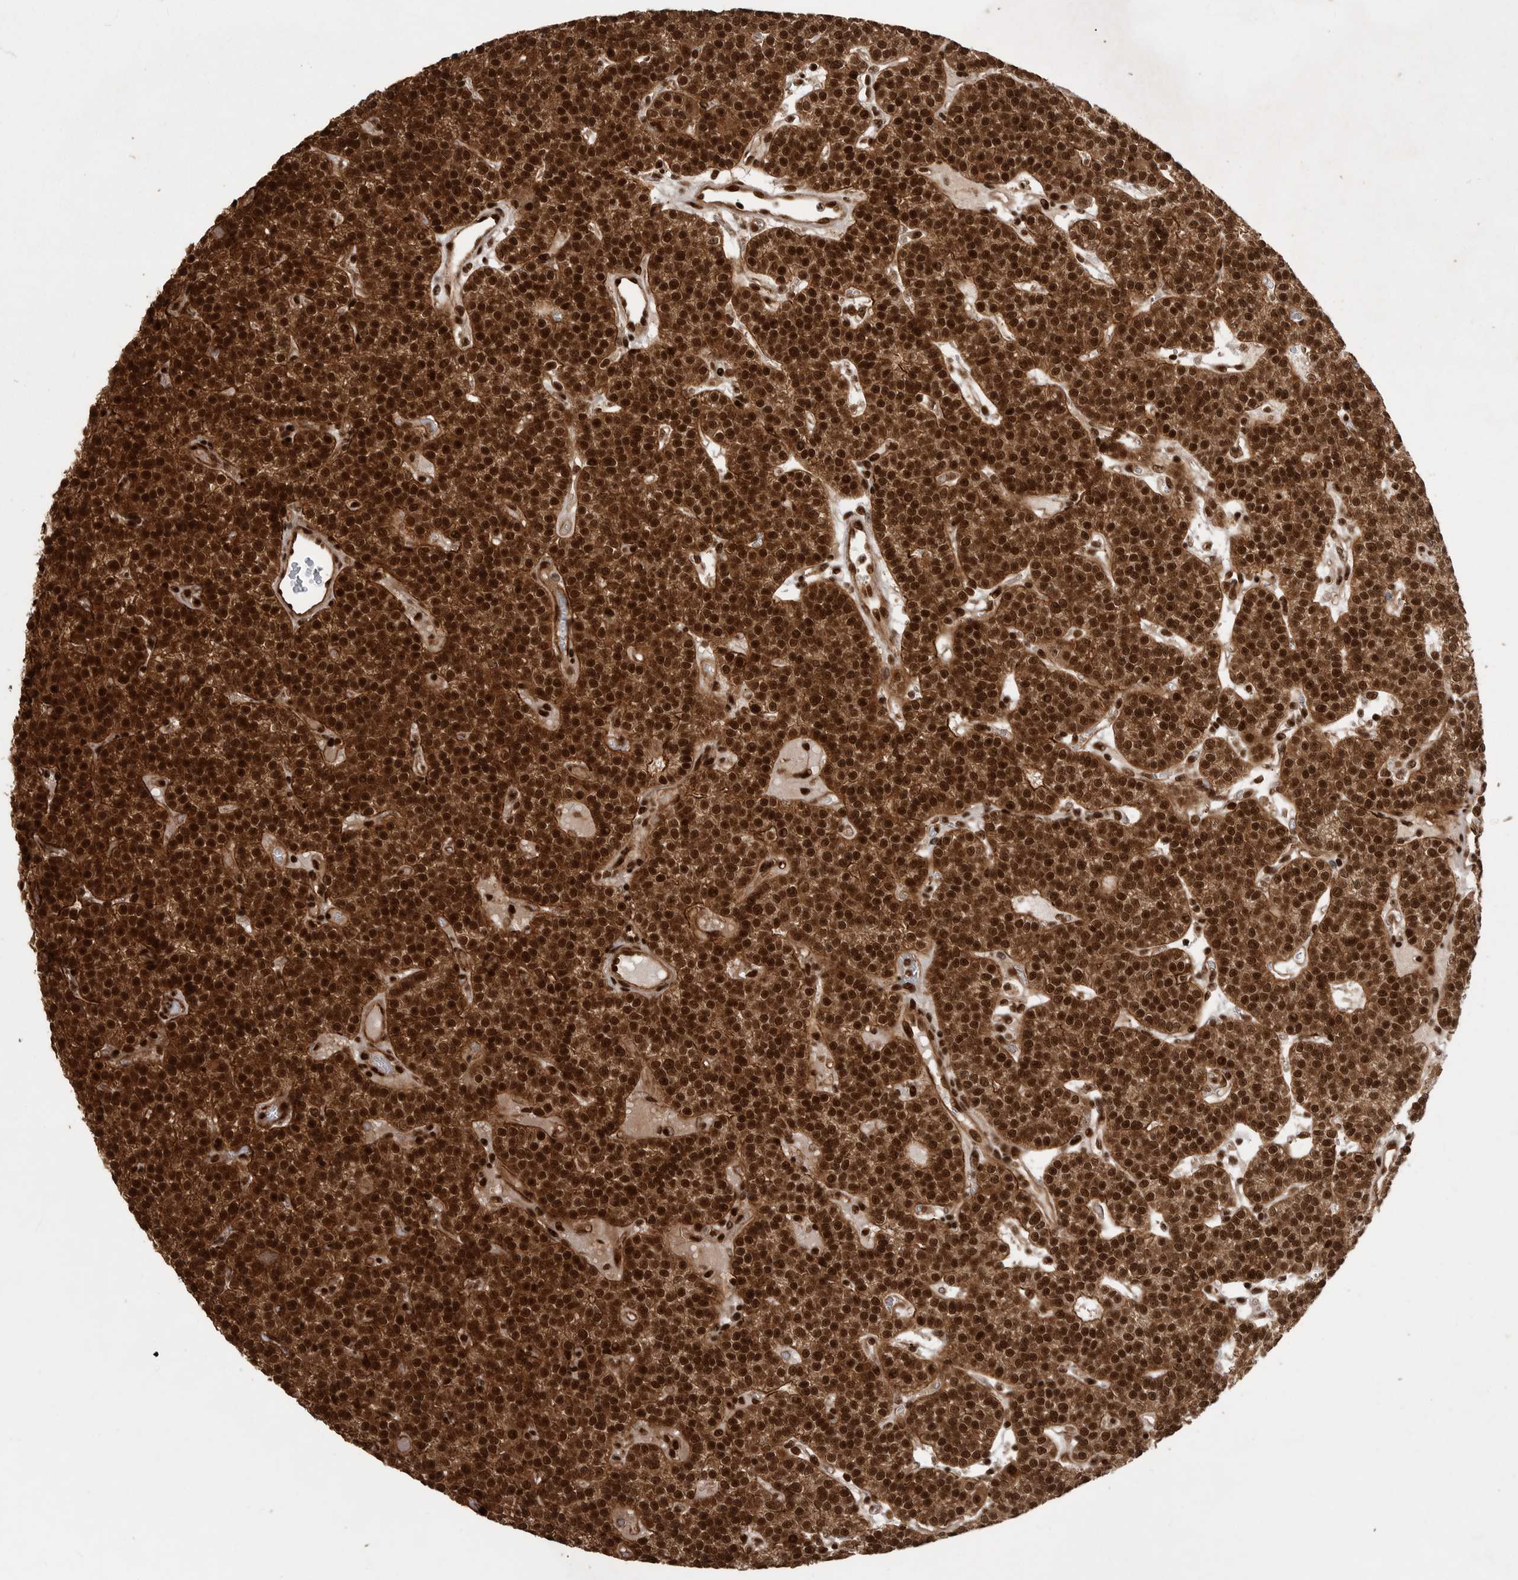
{"staining": {"intensity": "strong", "quantity": ">75%", "location": "cytoplasmic/membranous,nuclear"}, "tissue": "parathyroid gland", "cell_type": "Glandular cells", "image_type": "normal", "snomed": [{"axis": "morphology", "description": "Normal tissue, NOS"}, {"axis": "topography", "description": "Parathyroid gland"}], "caption": "Strong cytoplasmic/membranous,nuclear positivity for a protein is present in approximately >75% of glandular cells of normal parathyroid gland using immunohistochemistry (IHC).", "gene": "PPP1R8", "patient": {"sex": "male", "age": 83}}